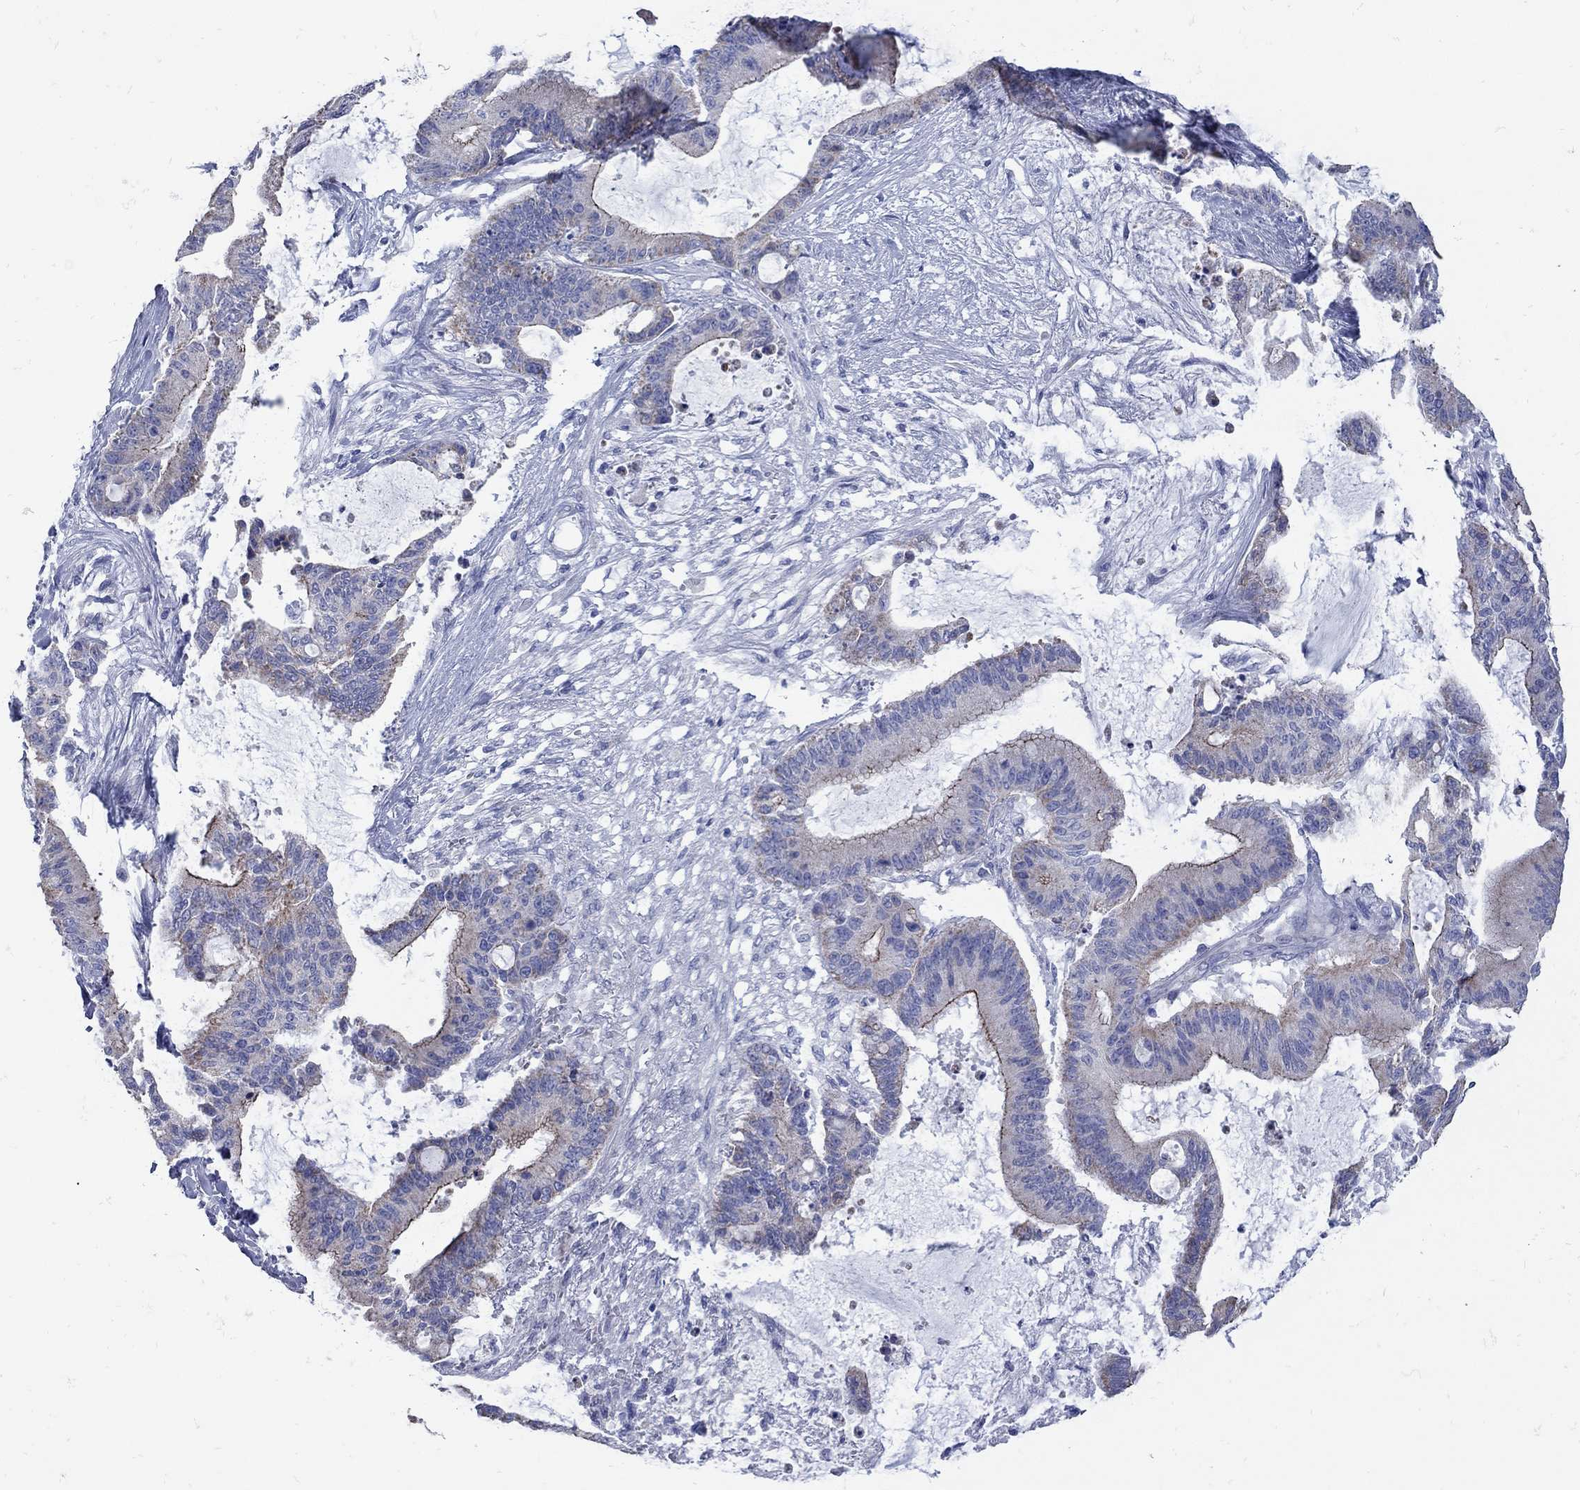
{"staining": {"intensity": "strong", "quantity": "<25%", "location": "cytoplasmic/membranous"}, "tissue": "liver cancer", "cell_type": "Tumor cells", "image_type": "cancer", "snomed": [{"axis": "morphology", "description": "Normal tissue, NOS"}, {"axis": "morphology", "description": "Cholangiocarcinoma"}, {"axis": "topography", "description": "Liver"}, {"axis": "topography", "description": "Peripheral nerve tissue"}], "caption": "Liver cancer was stained to show a protein in brown. There is medium levels of strong cytoplasmic/membranous staining in approximately <25% of tumor cells. The protein is stained brown, and the nuclei are stained in blue (DAB (3,3'-diaminobenzidine) IHC with brightfield microscopy, high magnification).", "gene": "PDZD3", "patient": {"sex": "female", "age": 73}}